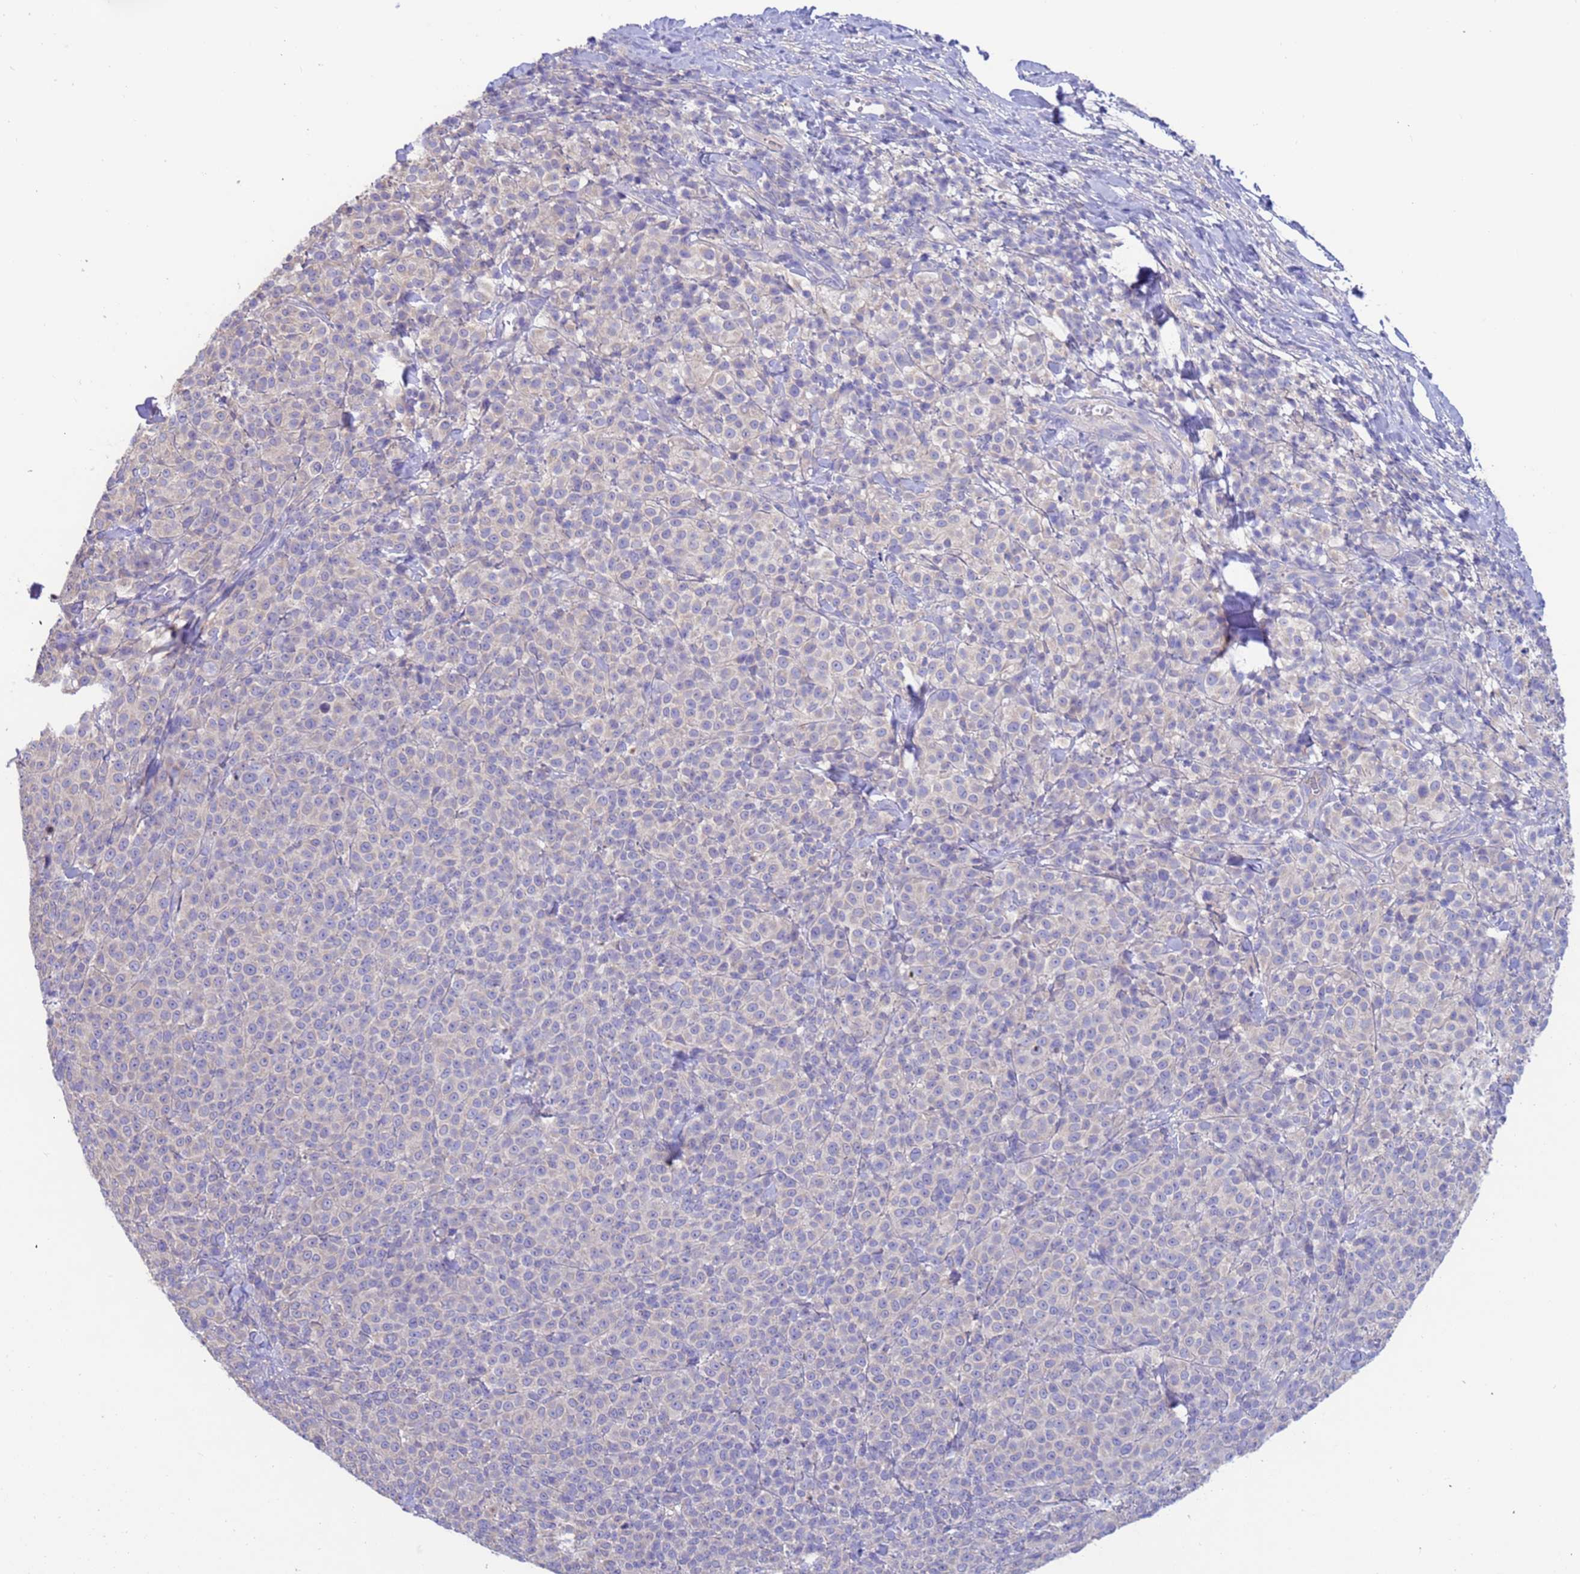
{"staining": {"intensity": "negative", "quantity": "none", "location": "none"}, "tissue": "melanoma", "cell_type": "Tumor cells", "image_type": "cancer", "snomed": [{"axis": "morphology", "description": "Normal tissue, NOS"}, {"axis": "morphology", "description": "Malignant melanoma, NOS"}, {"axis": "topography", "description": "Skin"}], "caption": "High power microscopy micrograph of an IHC image of malignant melanoma, revealing no significant expression in tumor cells.", "gene": "SRL", "patient": {"sex": "female", "age": 34}}